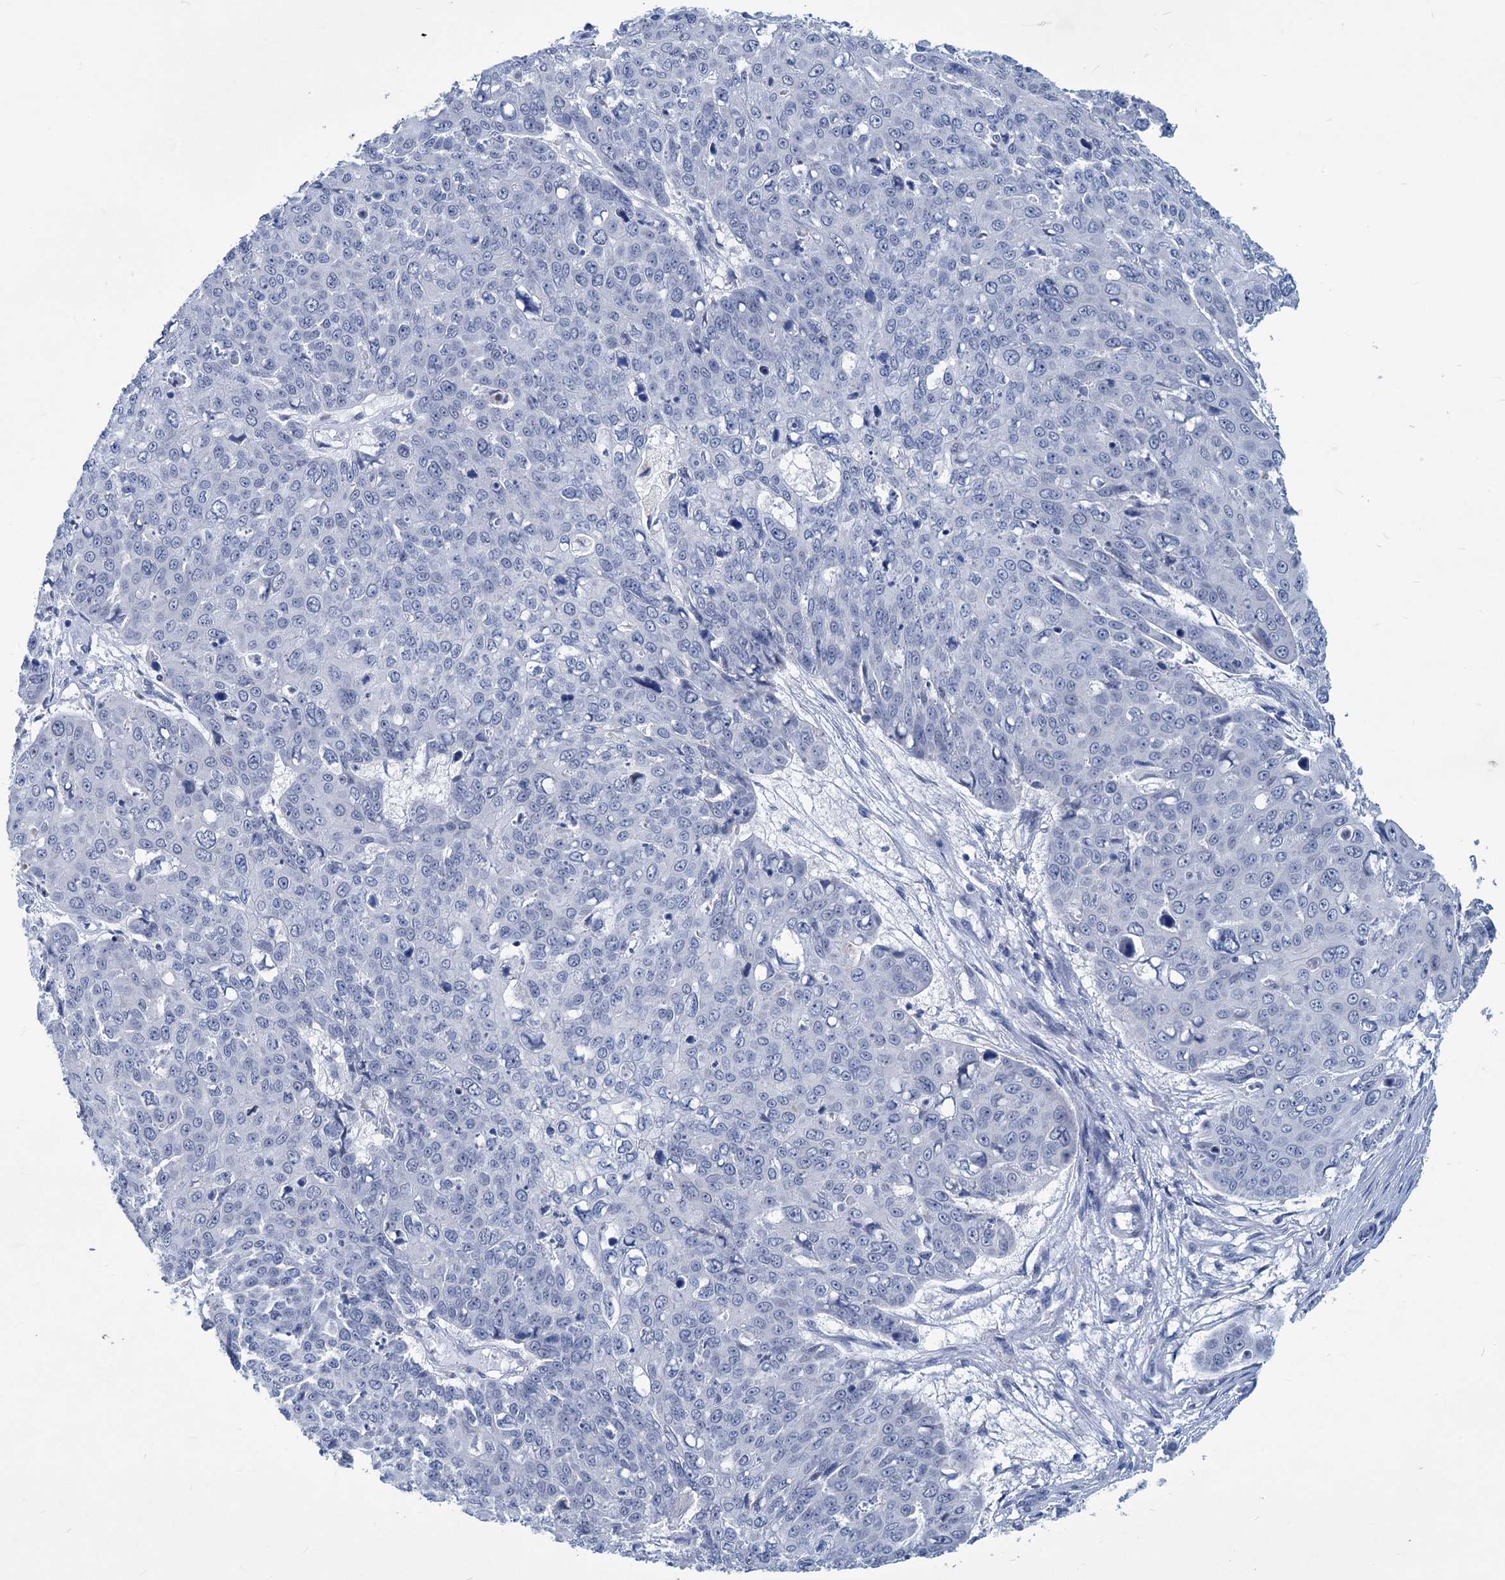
{"staining": {"intensity": "negative", "quantity": "none", "location": "none"}, "tissue": "skin cancer", "cell_type": "Tumor cells", "image_type": "cancer", "snomed": [{"axis": "morphology", "description": "Squamous cell carcinoma, NOS"}, {"axis": "topography", "description": "Skin"}], "caption": "Image shows no protein positivity in tumor cells of skin cancer tissue.", "gene": "NEU3", "patient": {"sex": "male", "age": 71}}